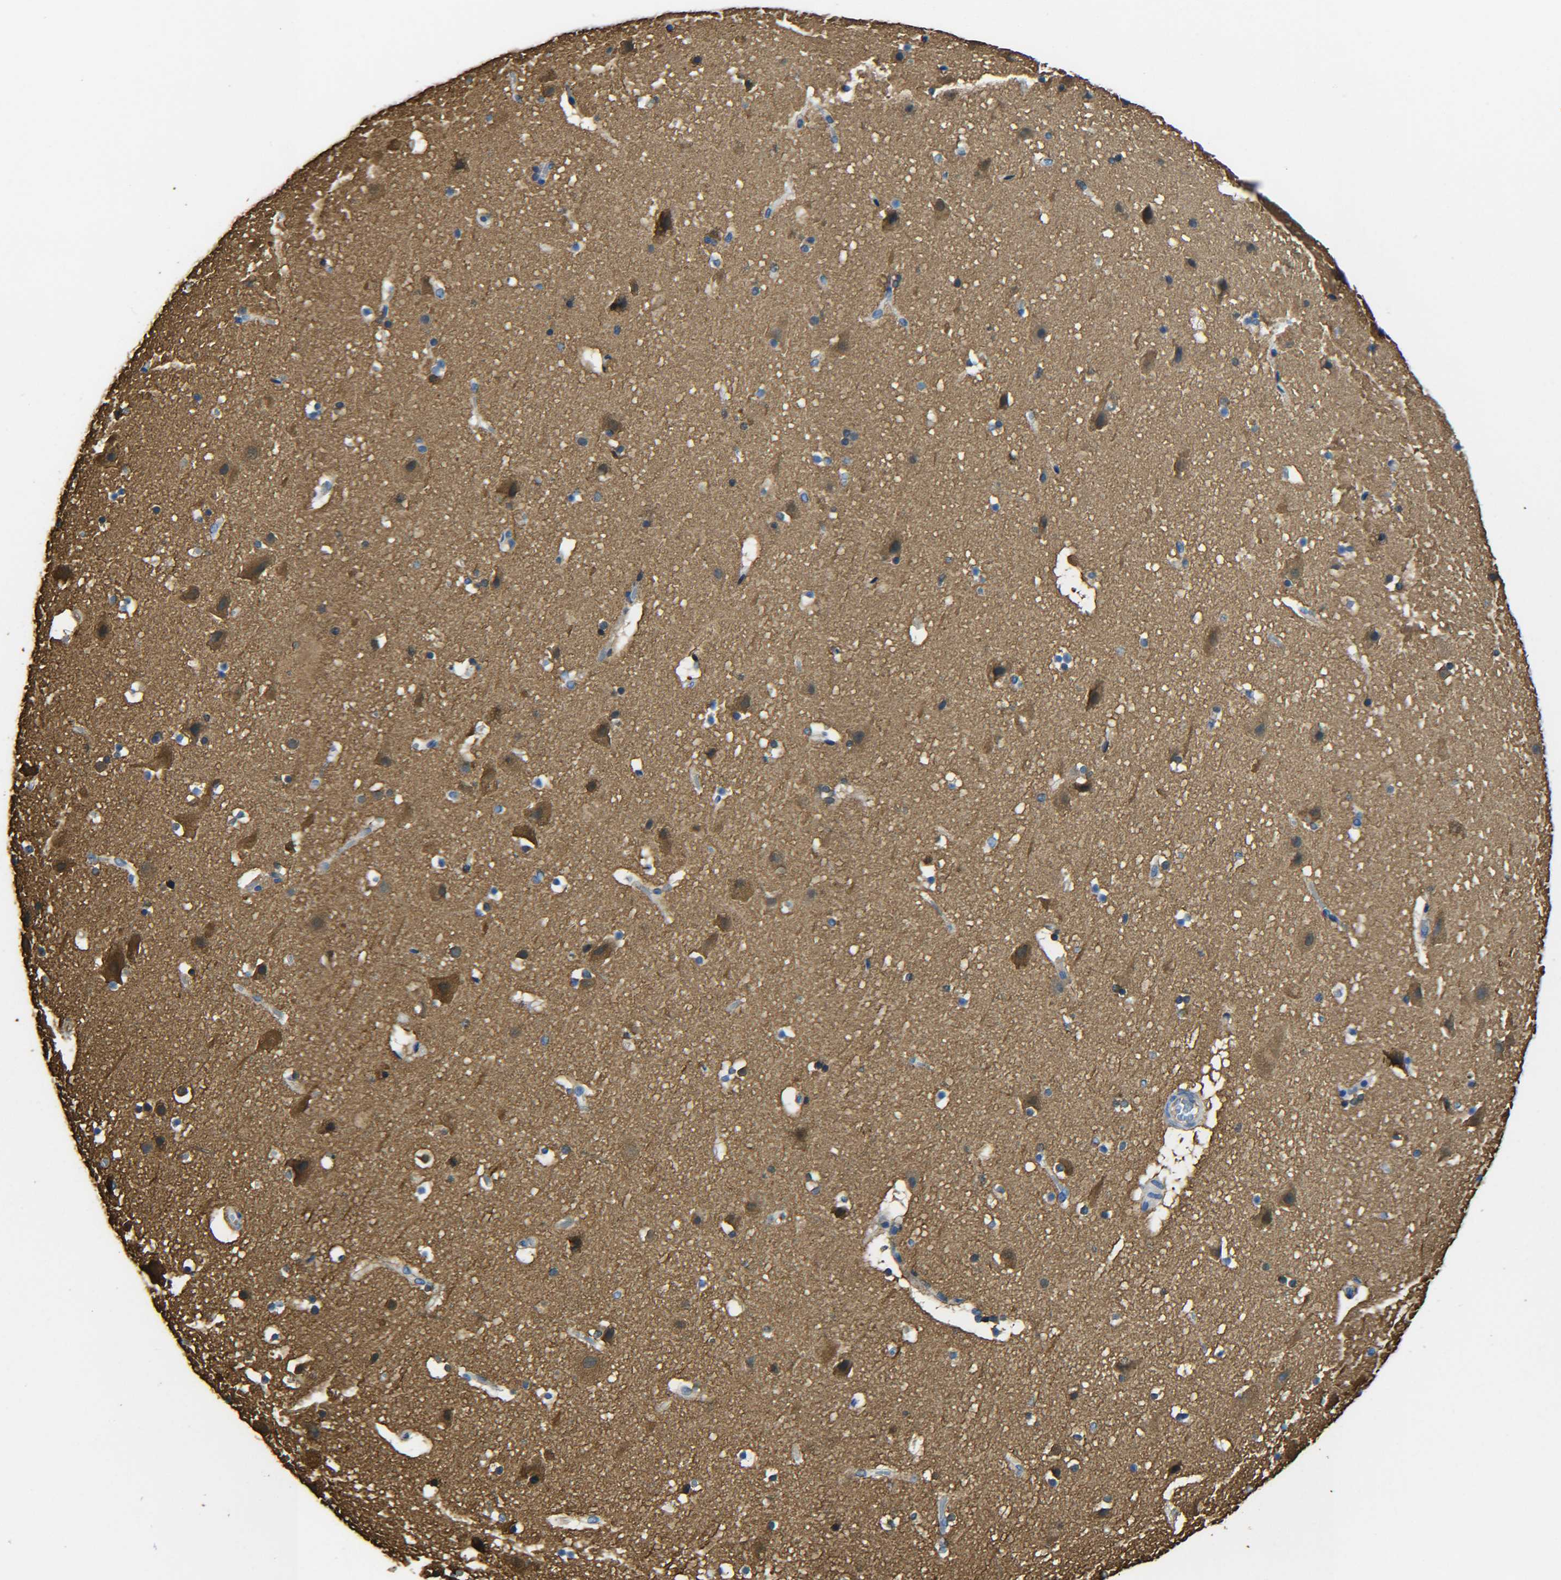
{"staining": {"intensity": "moderate", "quantity": "<25%", "location": "cytoplasmic/membranous"}, "tissue": "cerebral cortex", "cell_type": "Endothelial cells", "image_type": "normal", "snomed": [{"axis": "morphology", "description": "Normal tissue, NOS"}, {"axis": "topography", "description": "Cerebral cortex"}], "caption": "The histopathology image shows a brown stain indicating the presence of a protein in the cytoplasmic/membranous of endothelial cells in cerebral cortex. (IHC, brightfield microscopy, high magnification).", "gene": "TUBB", "patient": {"sex": "male", "age": 45}}